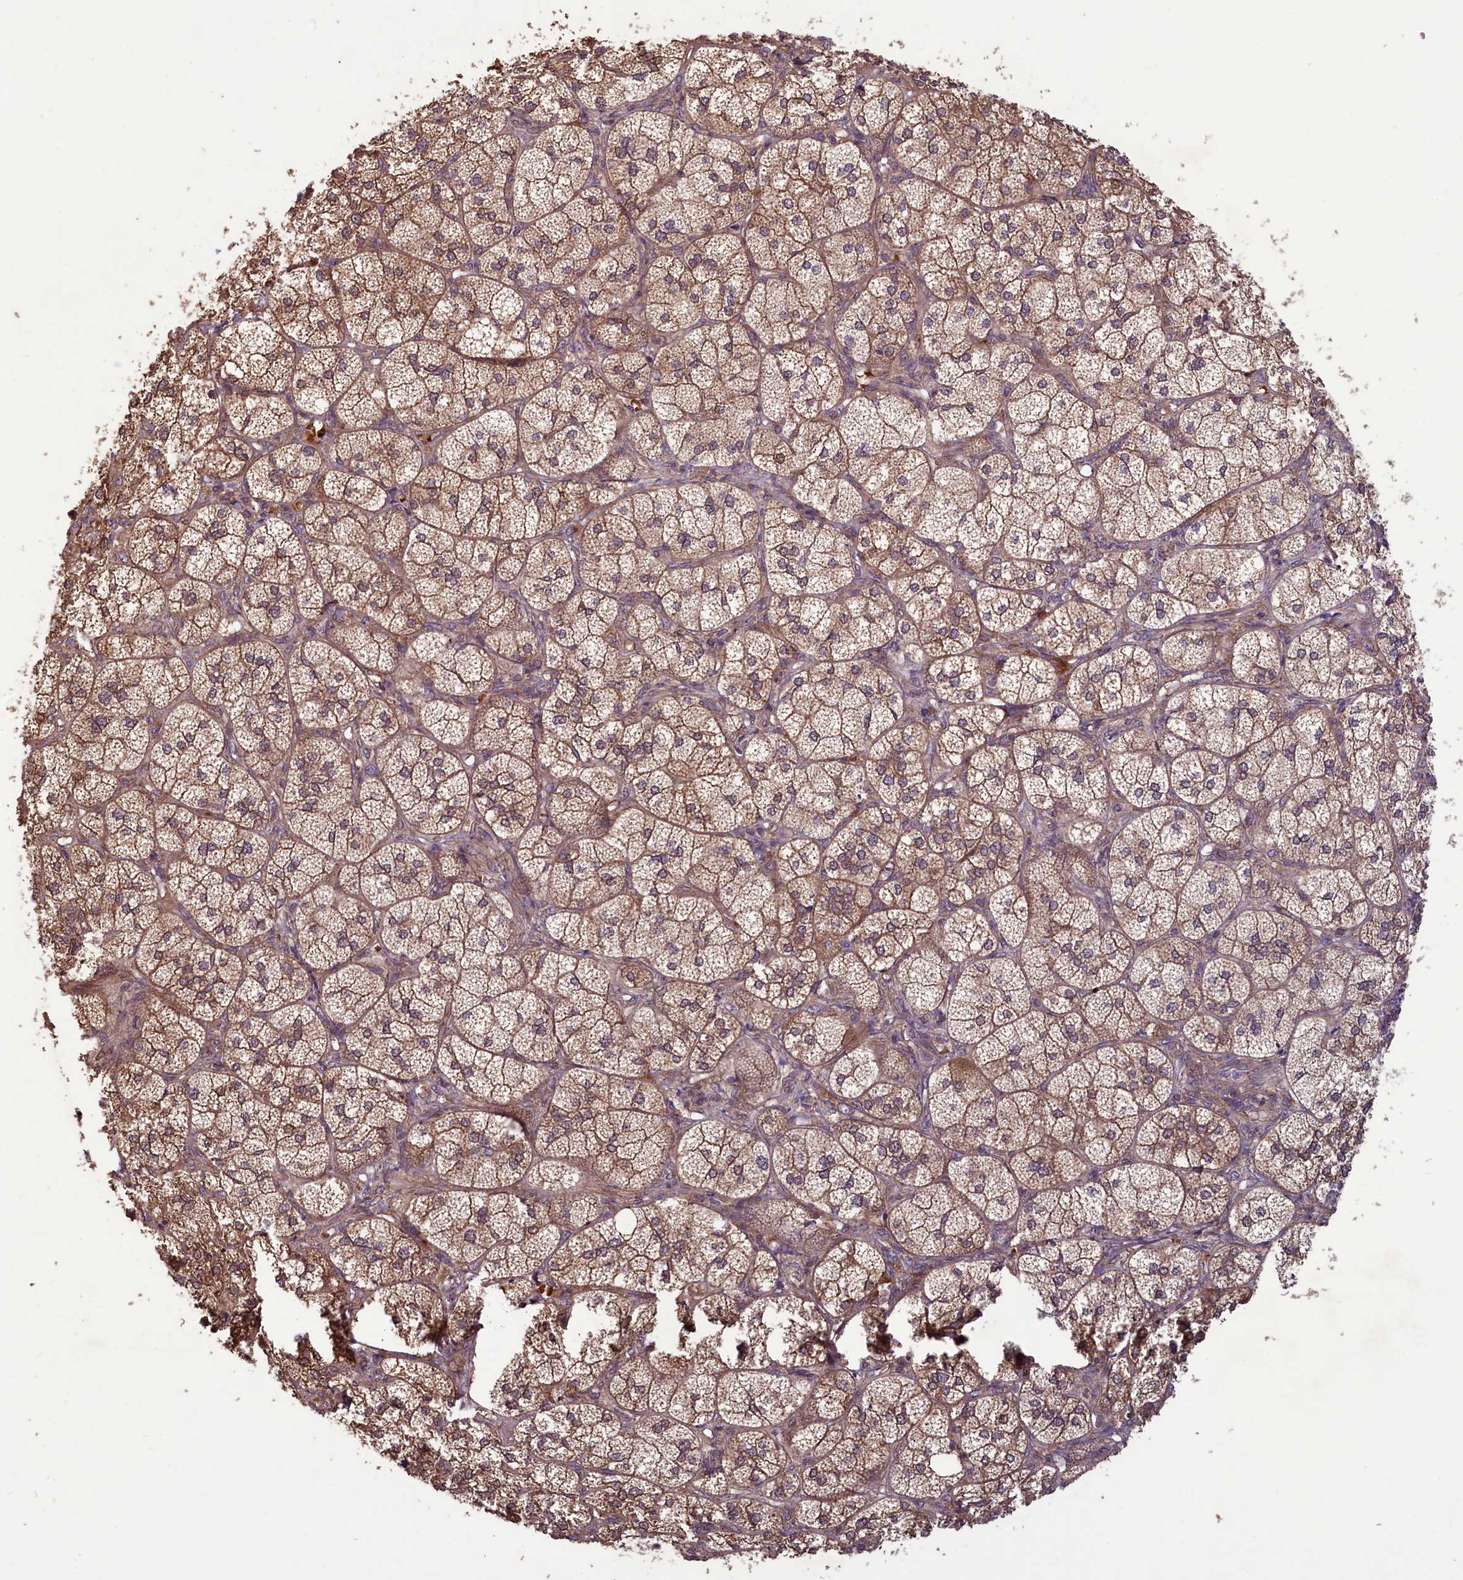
{"staining": {"intensity": "moderate", "quantity": ">75%", "location": "cytoplasmic/membranous,nuclear"}, "tissue": "adrenal gland", "cell_type": "Glandular cells", "image_type": "normal", "snomed": [{"axis": "morphology", "description": "Normal tissue, NOS"}, {"axis": "topography", "description": "Adrenal gland"}], "caption": "A brown stain highlights moderate cytoplasmic/membranous,nuclear positivity of a protein in glandular cells of unremarkable human adrenal gland.", "gene": "CIAO2B", "patient": {"sex": "female", "age": 61}}